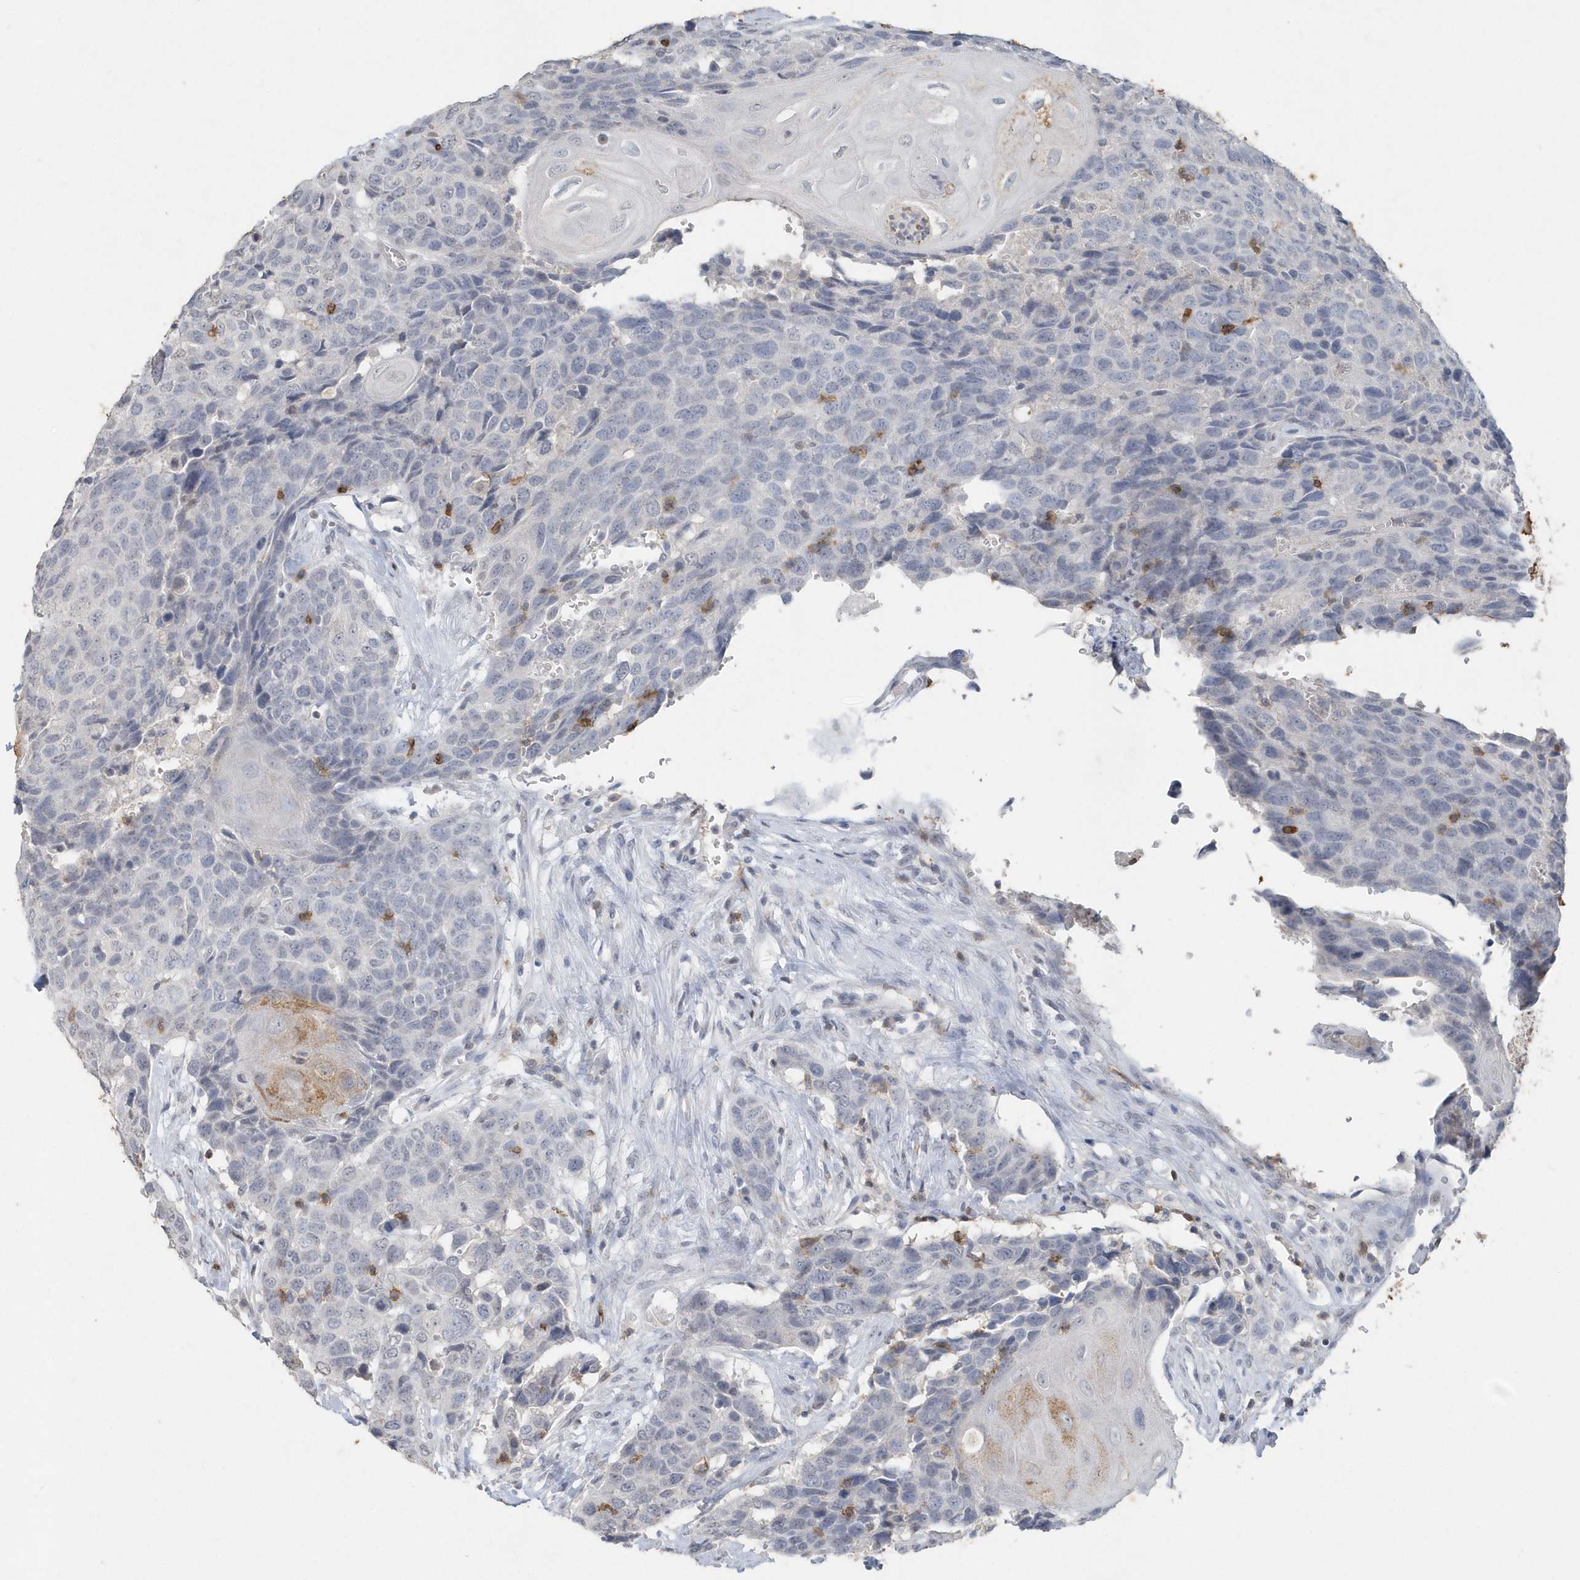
{"staining": {"intensity": "negative", "quantity": "none", "location": "none"}, "tissue": "head and neck cancer", "cell_type": "Tumor cells", "image_type": "cancer", "snomed": [{"axis": "morphology", "description": "Squamous cell carcinoma, NOS"}, {"axis": "topography", "description": "Head-Neck"}], "caption": "Head and neck cancer (squamous cell carcinoma) was stained to show a protein in brown. There is no significant expression in tumor cells.", "gene": "PDCD1", "patient": {"sex": "male", "age": 66}}